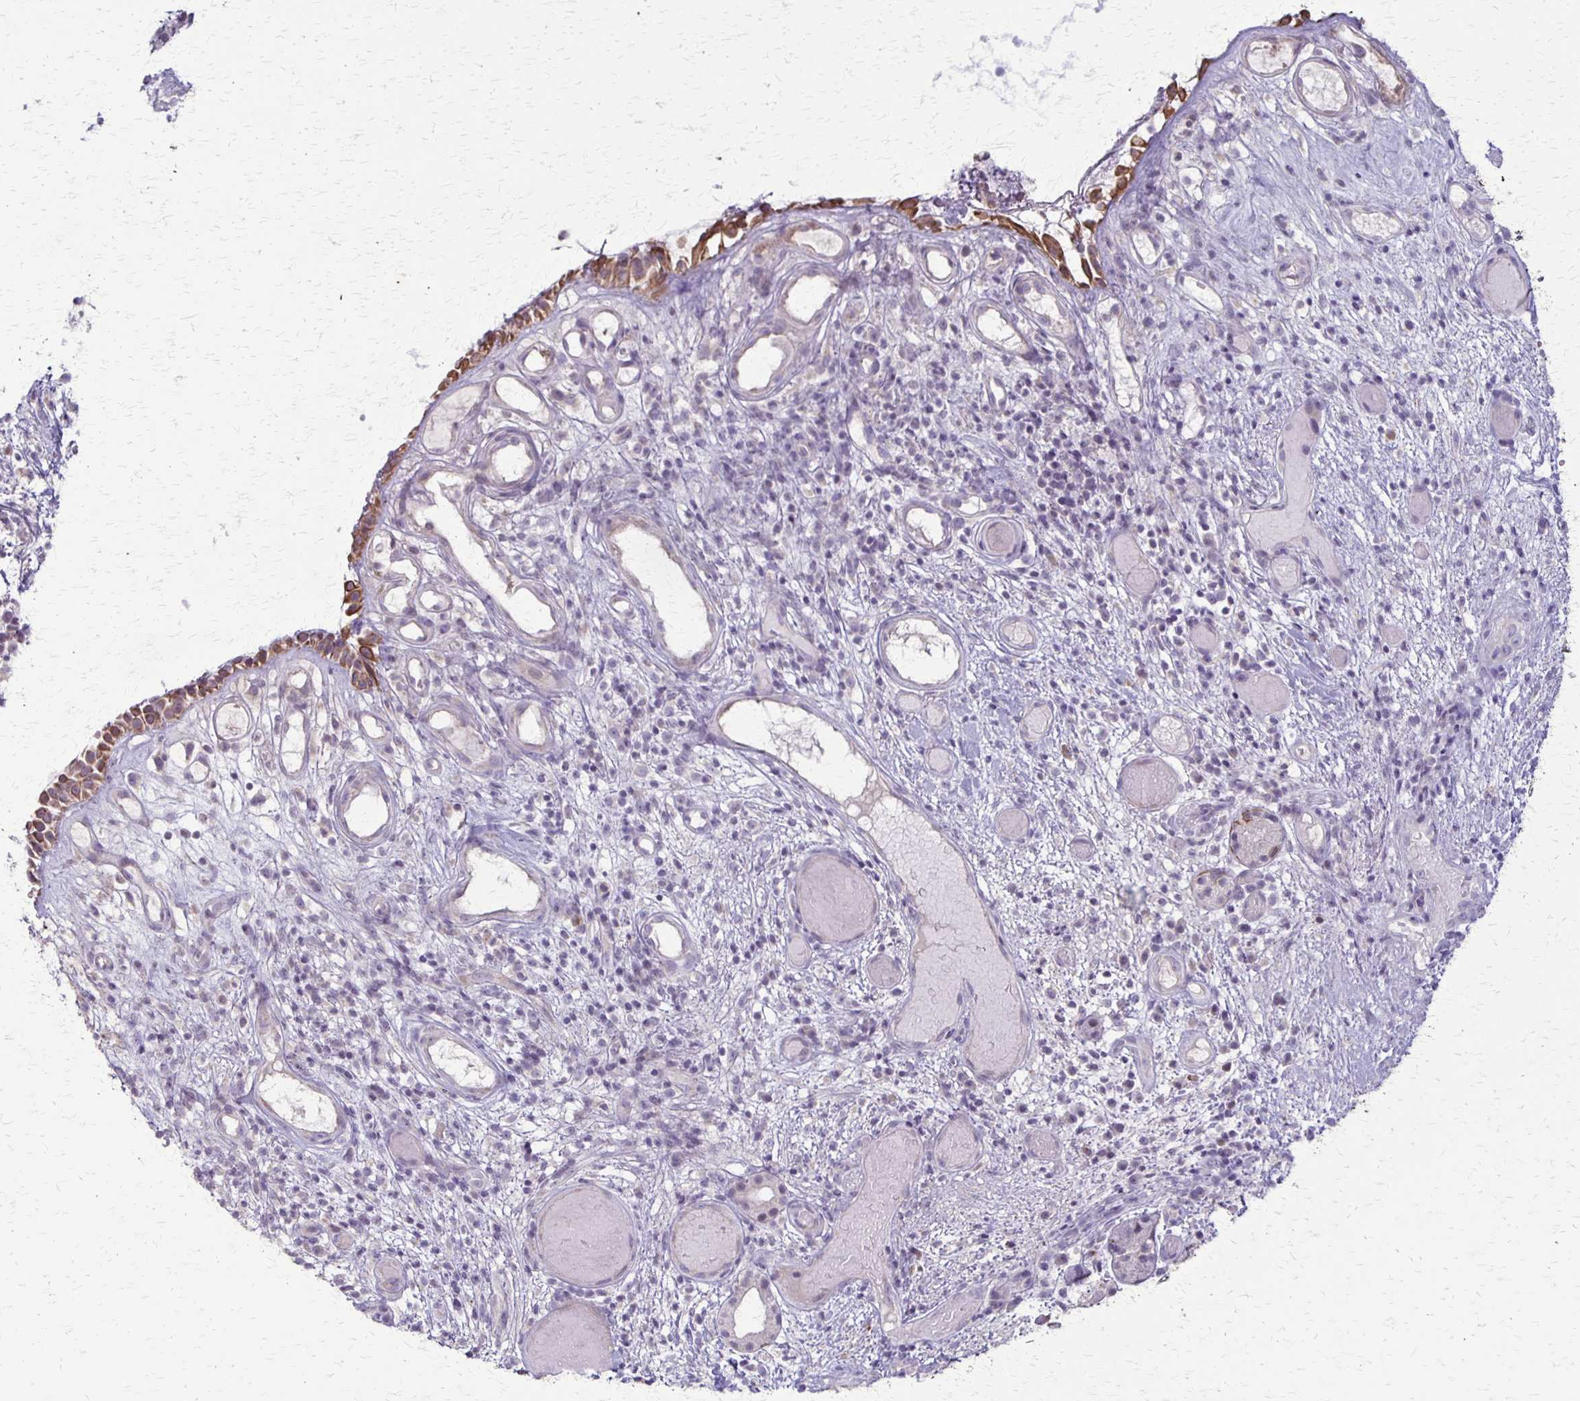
{"staining": {"intensity": "moderate", "quantity": ">75%", "location": "cytoplasmic/membranous"}, "tissue": "nasopharynx", "cell_type": "Respiratory epithelial cells", "image_type": "normal", "snomed": [{"axis": "morphology", "description": "Normal tissue, NOS"}, {"axis": "morphology", "description": "Inflammation, NOS"}, {"axis": "topography", "description": "Nasopharynx"}], "caption": "A high-resolution image shows immunohistochemistry (IHC) staining of normal nasopharynx, which shows moderate cytoplasmic/membranous expression in about >75% of respiratory epithelial cells. (DAB (3,3'-diaminobenzidine) IHC with brightfield microscopy, high magnification).", "gene": "SLC35E2B", "patient": {"sex": "male", "age": 54}}